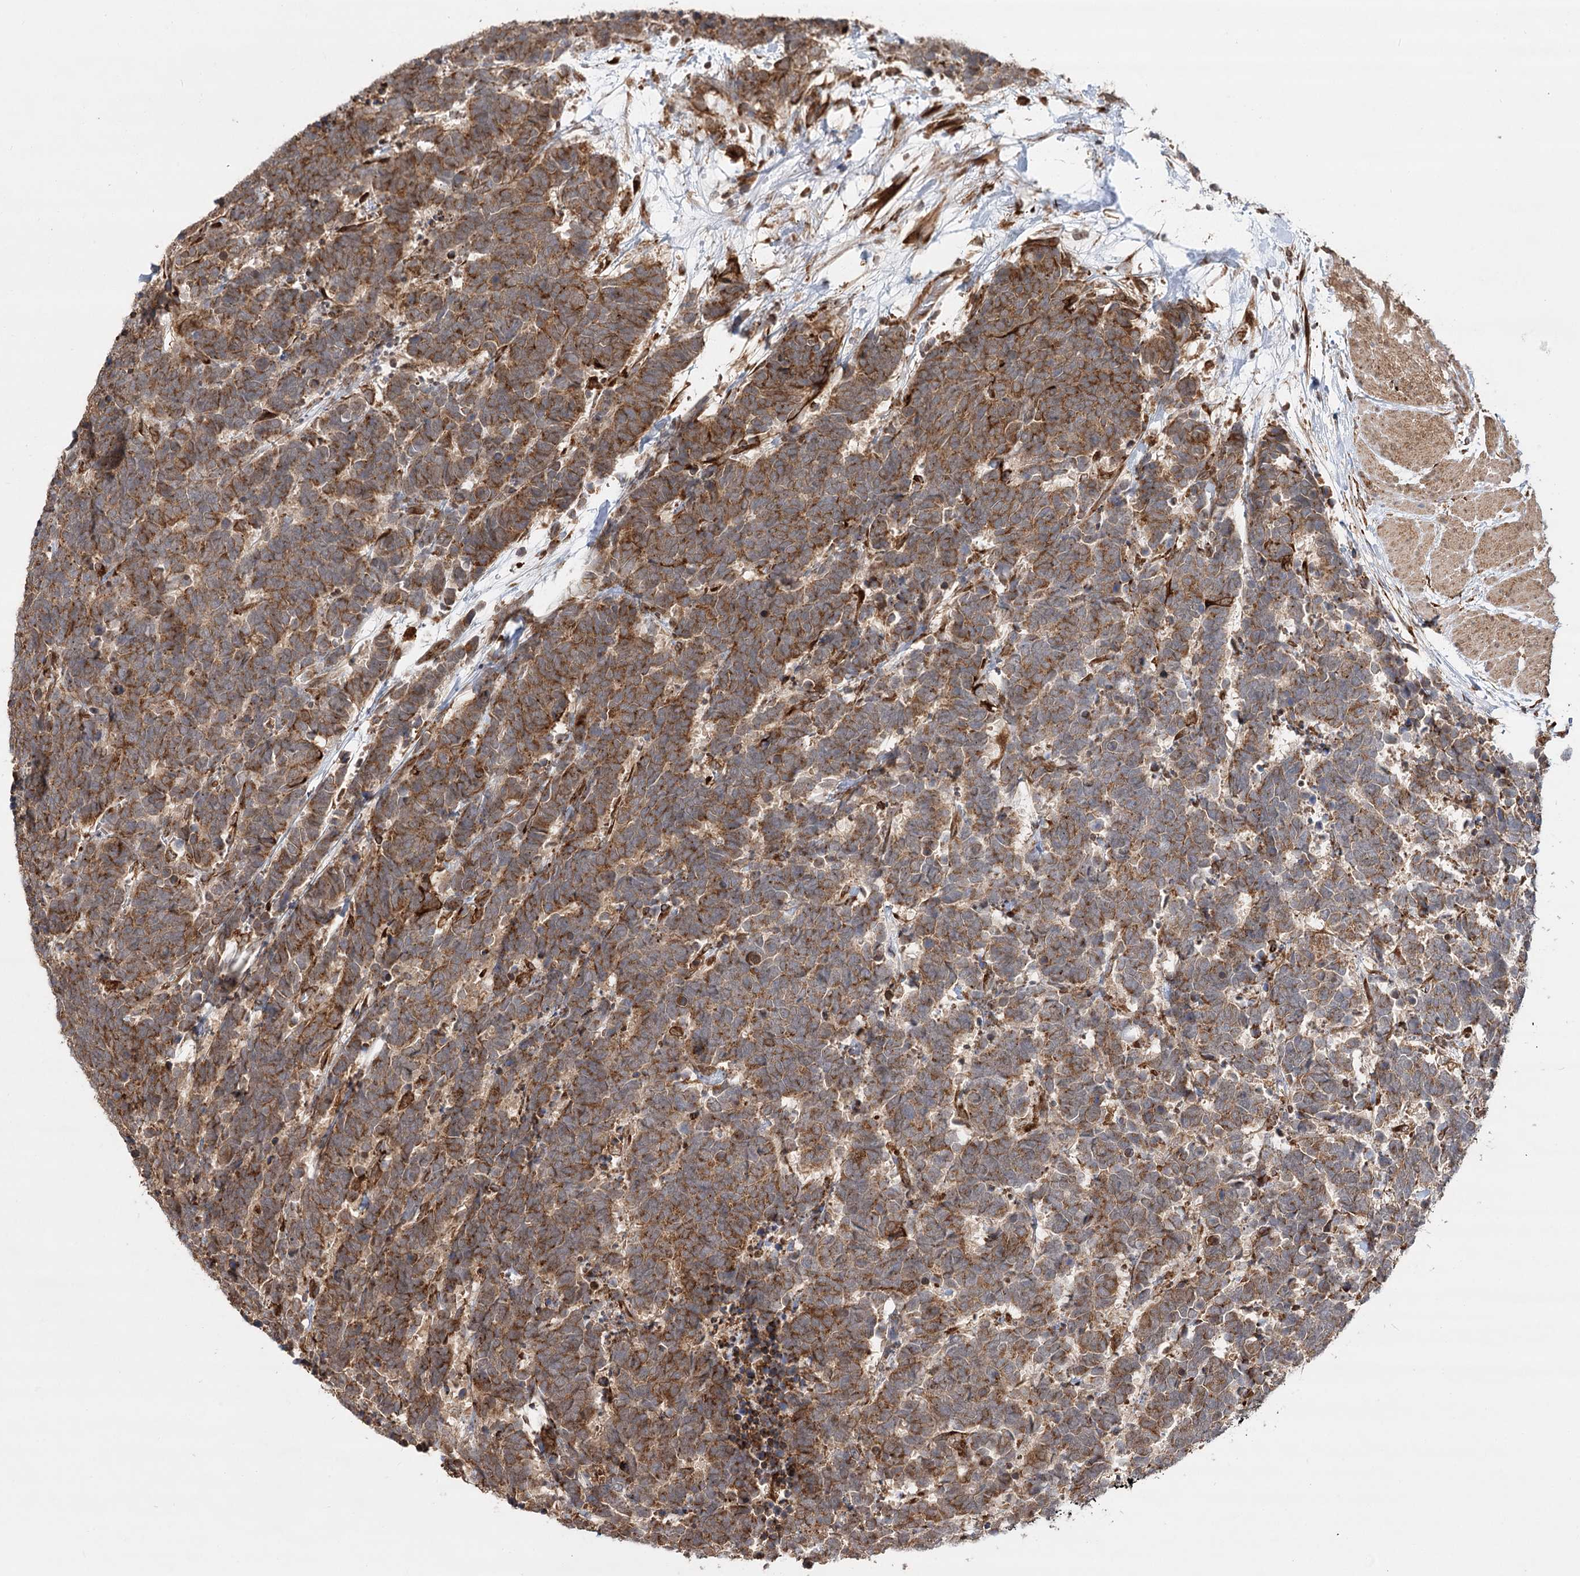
{"staining": {"intensity": "moderate", "quantity": ">75%", "location": "cytoplasmic/membranous"}, "tissue": "carcinoid", "cell_type": "Tumor cells", "image_type": "cancer", "snomed": [{"axis": "morphology", "description": "Carcinoma, NOS"}, {"axis": "morphology", "description": "Carcinoid, malignant, NOS"}, {"axis": "topography", "description": "Urinary bladder"}], "caption": "Tumor cells display medium levels of moderate cytoplasmic/membranous positivity in about >75% of cells in carcinoid.", "gene": "DNAJB14", "patient": {"sex": "male", "age": 57}}